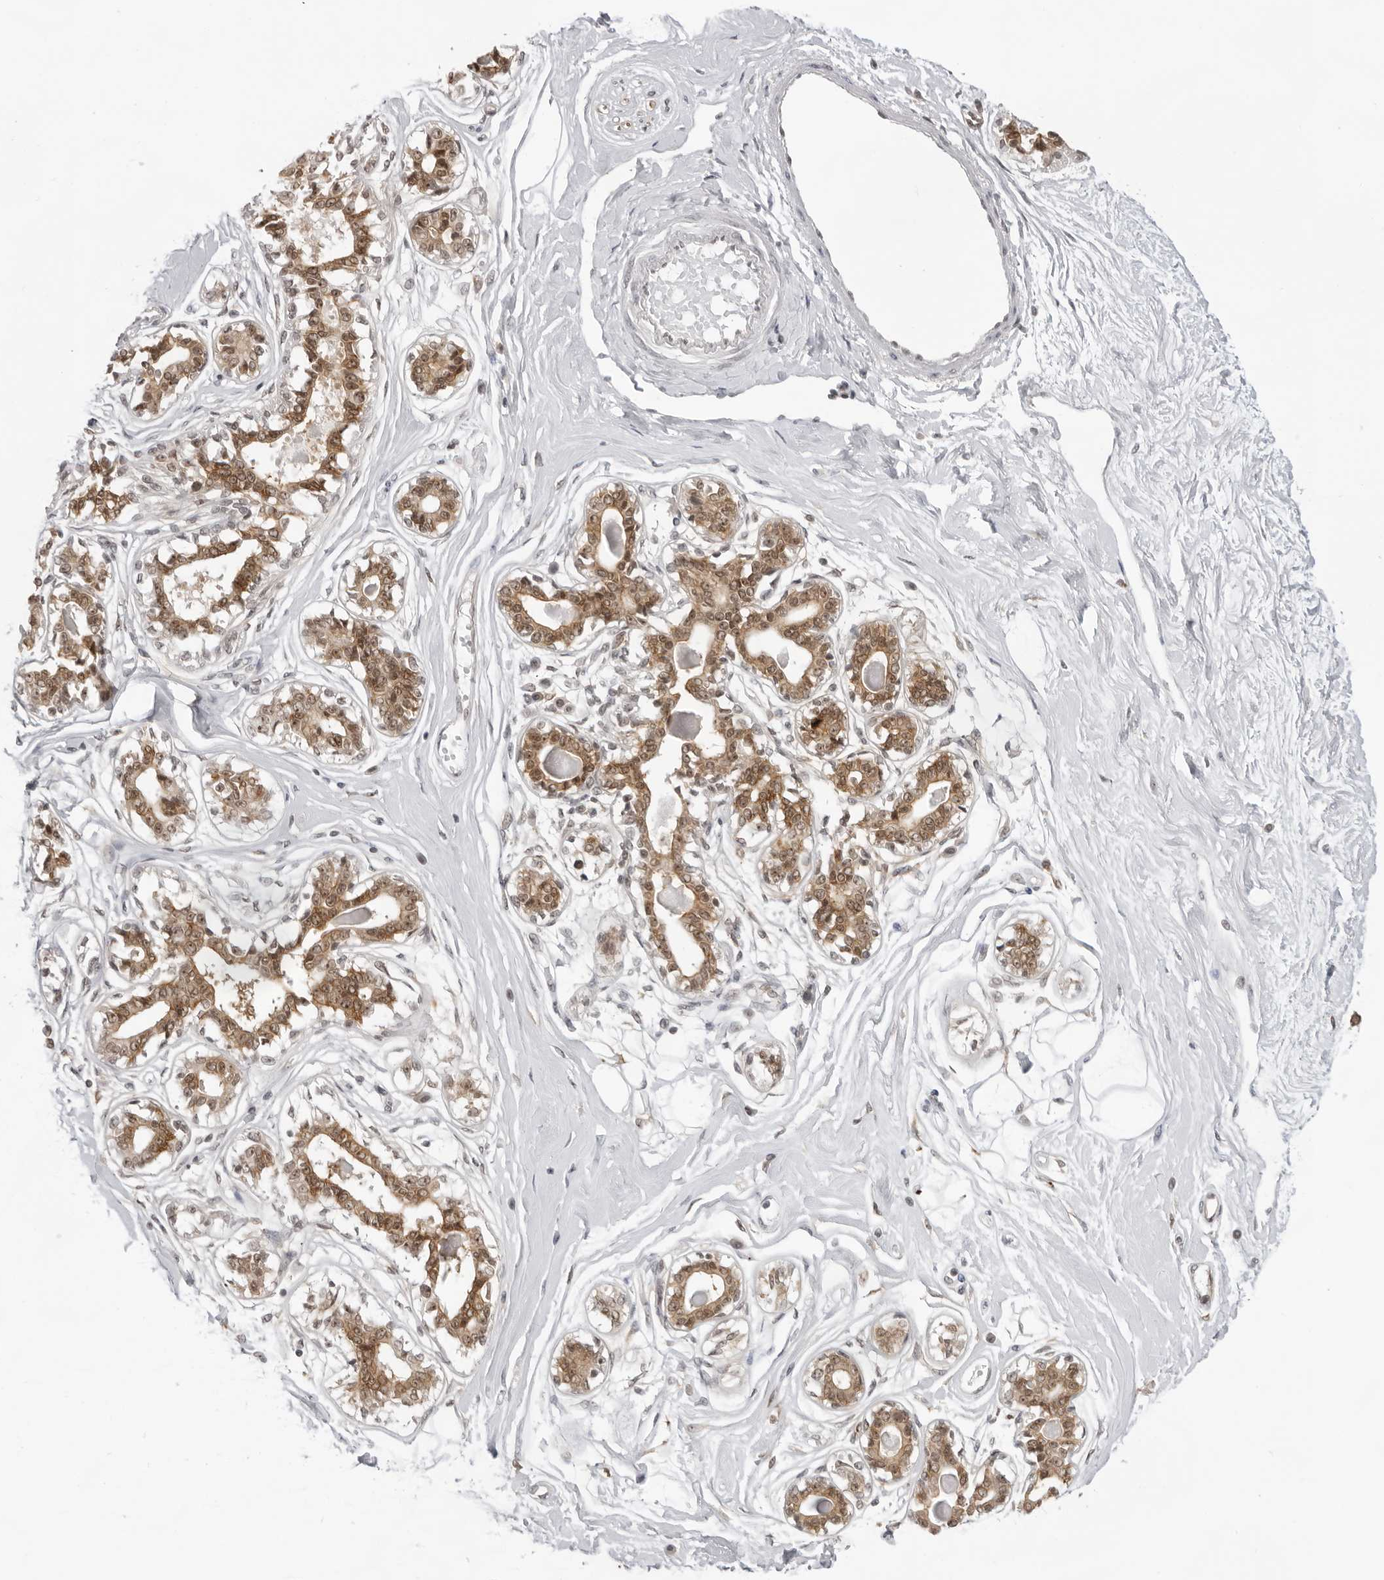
{"staining": {"intensity": "negative", "quantity": "none", "location": "none"}, "tissue": "breast", "cell_type": "Adipocytes", "image_type": "normal", "snomed": [{"axis": "morphology", "description": "Normal tissue, NOS"}, {"axis": "topography", "description": "Breast"}], "caption": "This is an immunohistochemistry histopathology image of benign breast. There is no positivity in adipocytes.", "gene": "EXOSC10", "patient": {"sex": "female", "age": 45}}